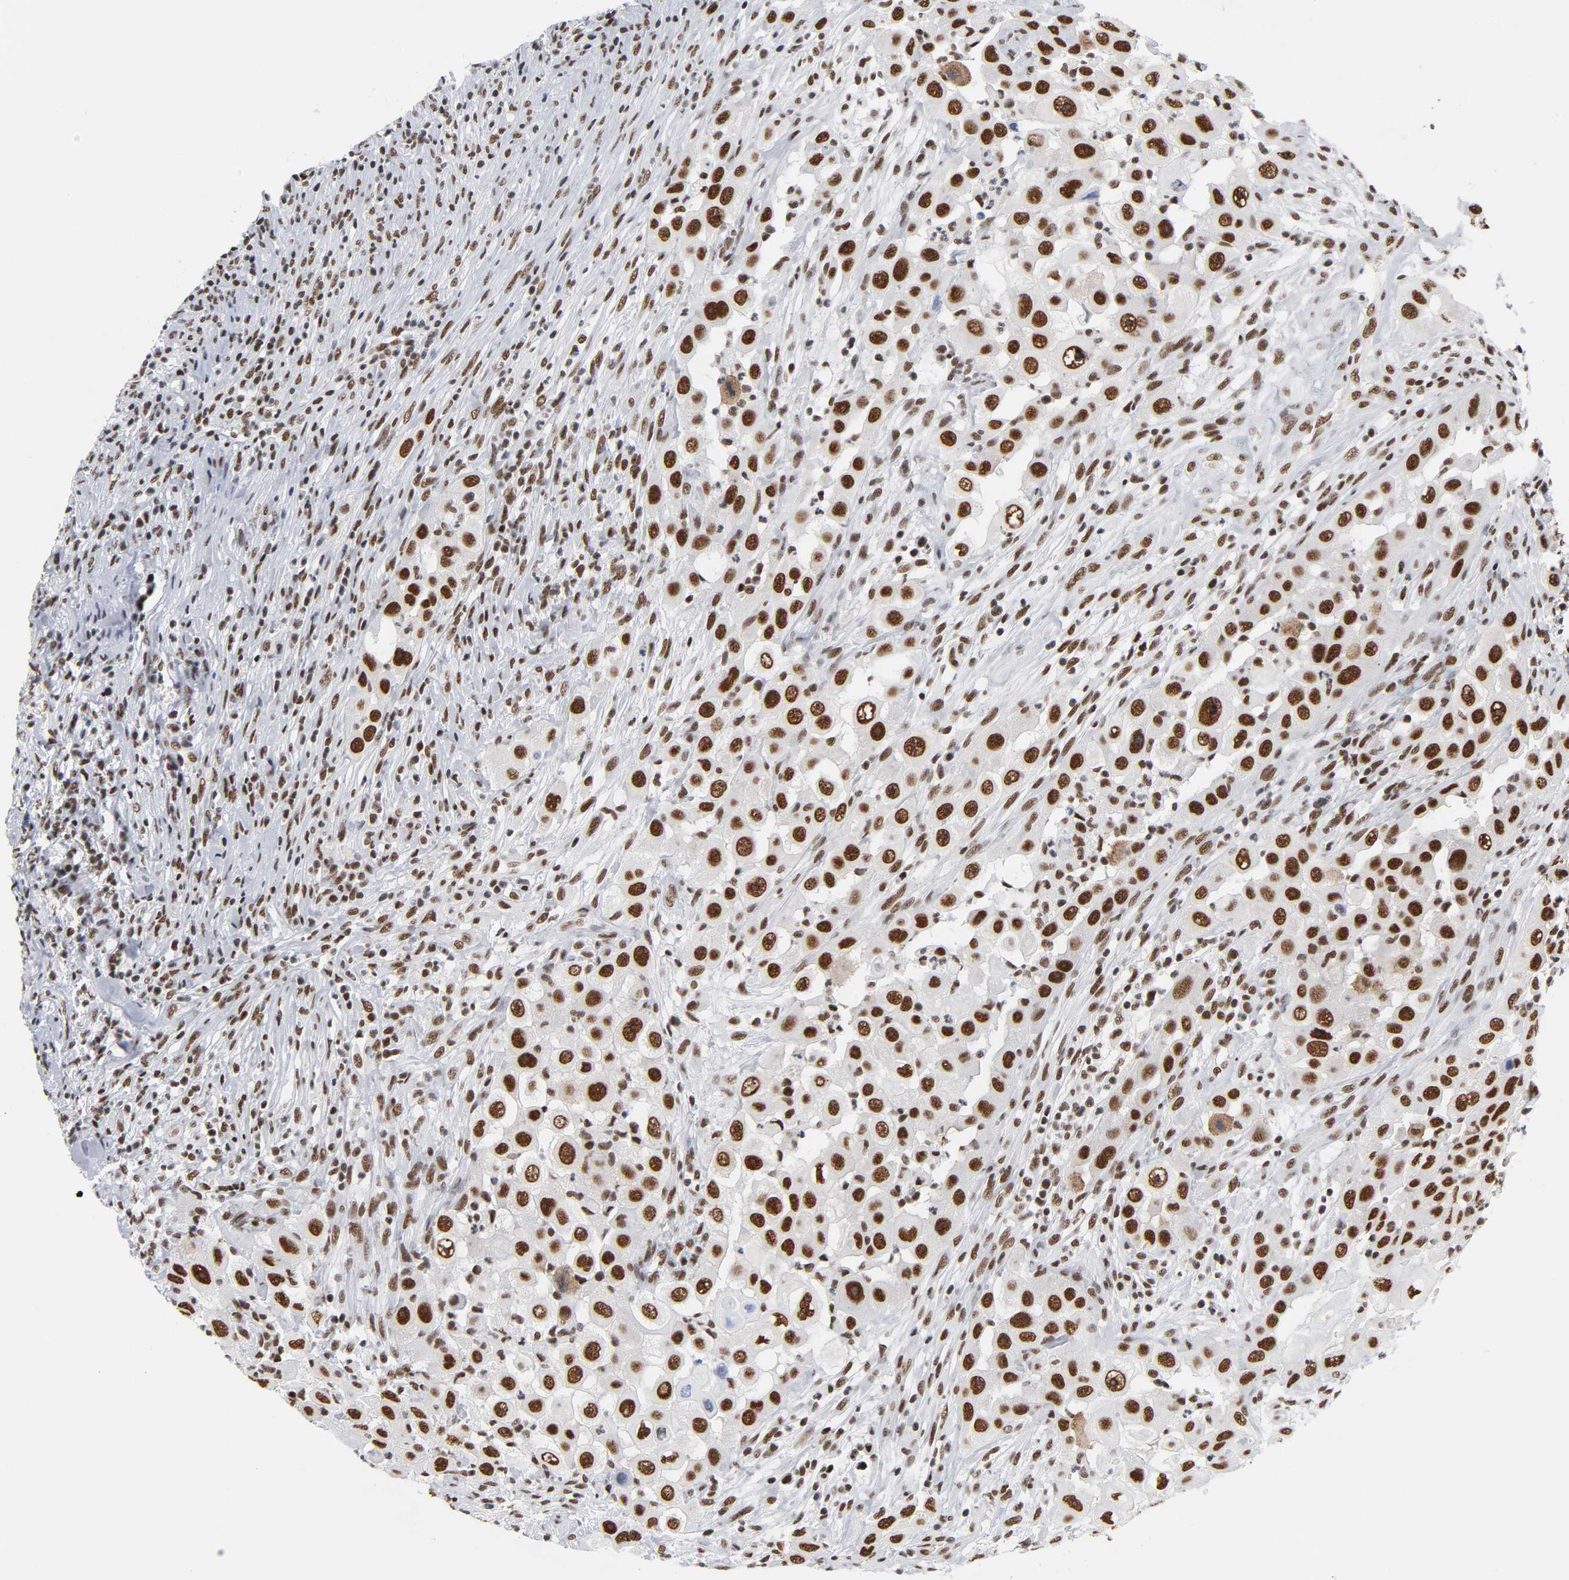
{"staining": {"intensity": "strong", "quantity": ">75%", "location": "nuclear"}, "tissue": "head and neck cancer", "cell_type": "Tumor cells", "image_type": "cancer", "snomed": [{"axis": "morphology", "description": "Carcinoma, NOS"}, {"axis": "topography", "description": "Head-Neck"}], "caption": "A photomicrograph of head and neck carcinoma stained for a protein demonstrates strong nuclear brown staining in tumor cells. The staining was performed using DAB (3,3'-diaminobenzidine) to visualize the protein expression in brown, while the nuclei were stained in blue with hematoxylin (Magnification: 20x).", "gene": "CSTF2", "patient": {"sex": "male", "age": 87}}